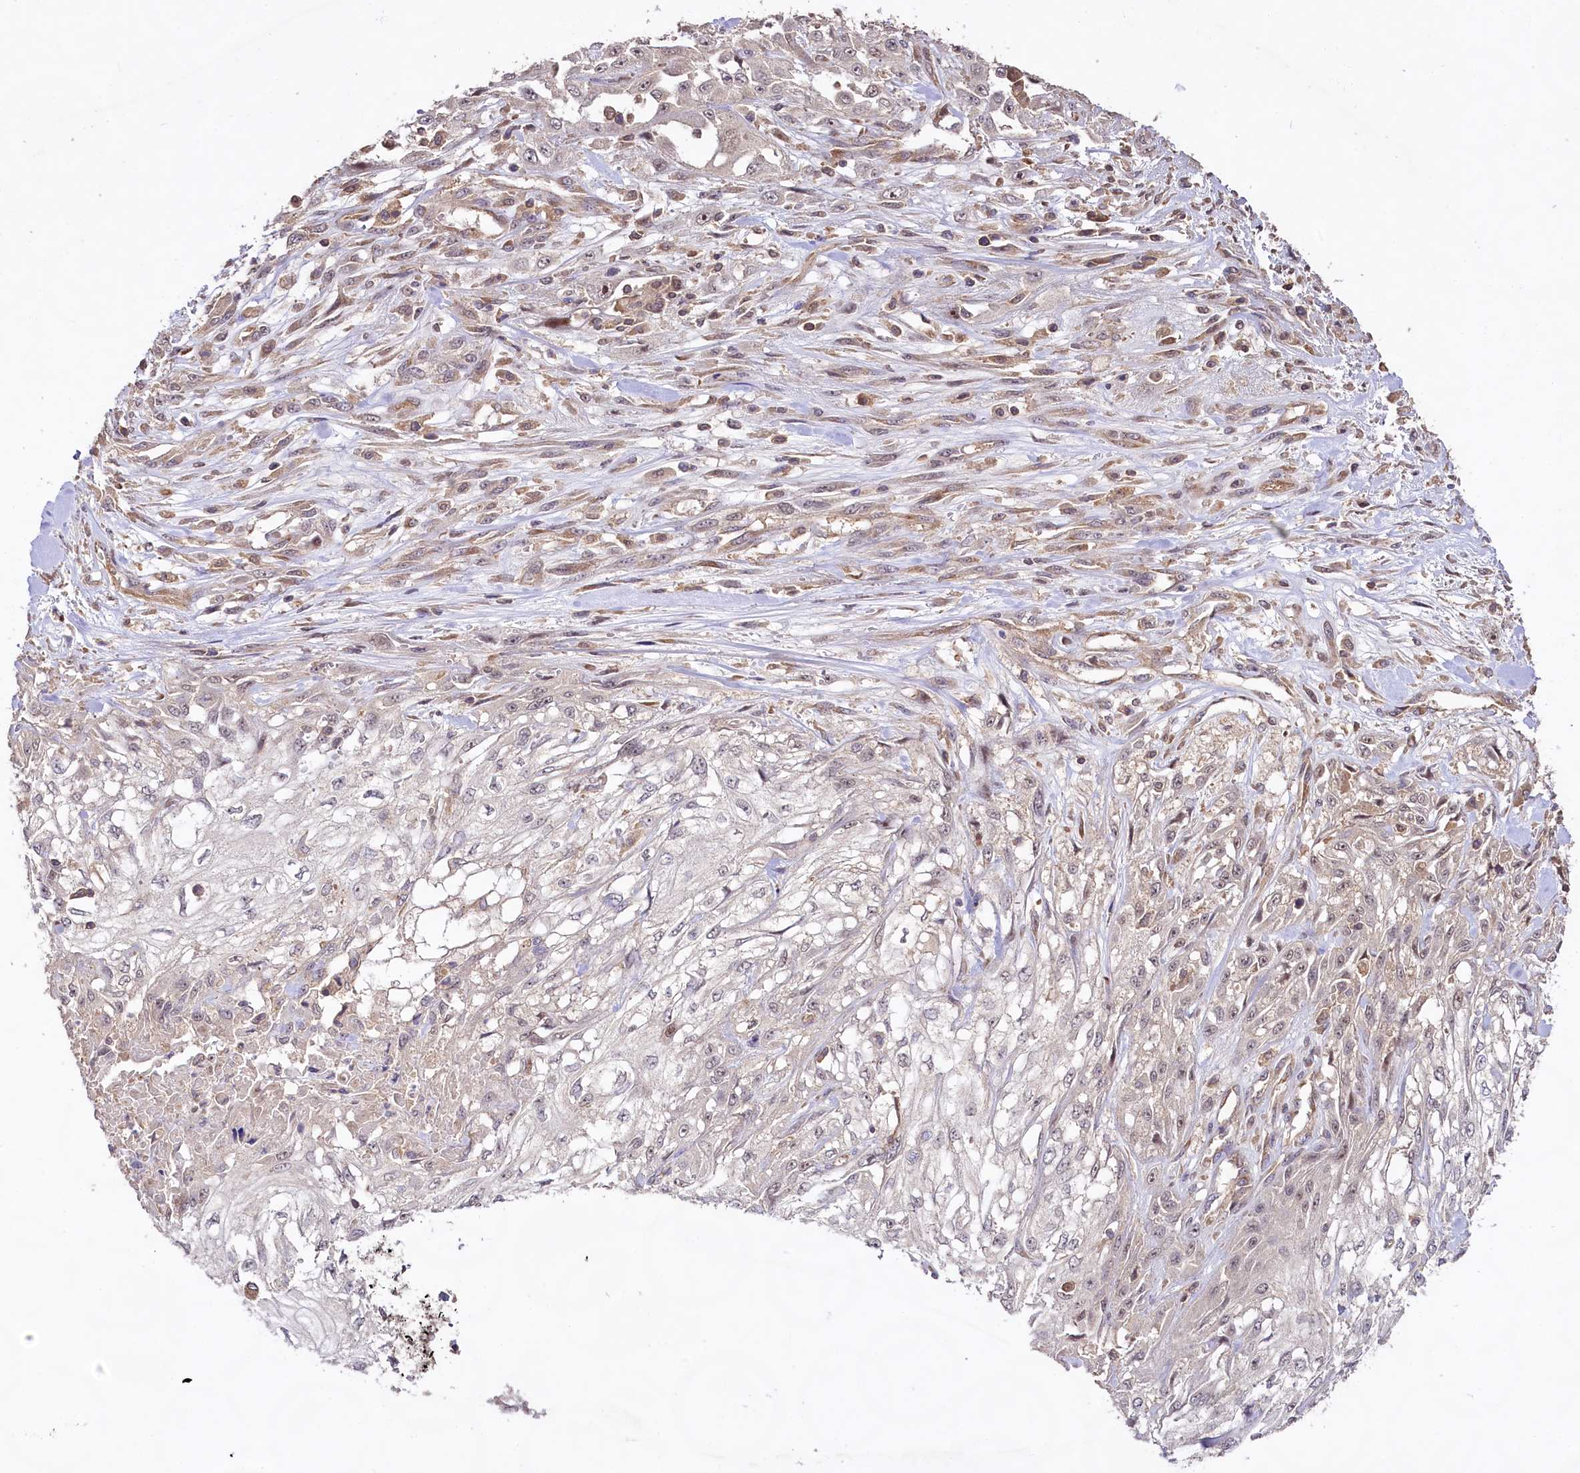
{"staining": {"intensity": "weak", "quantity": "25%-75%", "location": "nuclear"}, "tissue": "skin cancer", "cell_type": "Tumor cells", "image_type": "cancer", "snomed": [{"axis": "morphology", "description": "Squamous cell carcinoma, NOS"}, {"axis": "morphology", "description": "Squamous cell carcinoma, metastatic, NOS"}, {"axis": "topography", "description": "Skin"}, {"axis": "topography", "description": "Lymph node"}], "caption": "This image demonstrates immunohistochemistry staining of skin metastatic squamous cell carcinoma, with low weak nuclear positivity in approximately 25%-75% of tumor cells.", "gene": "RRP8", "patient": {"sex": "male", "age": 75}}